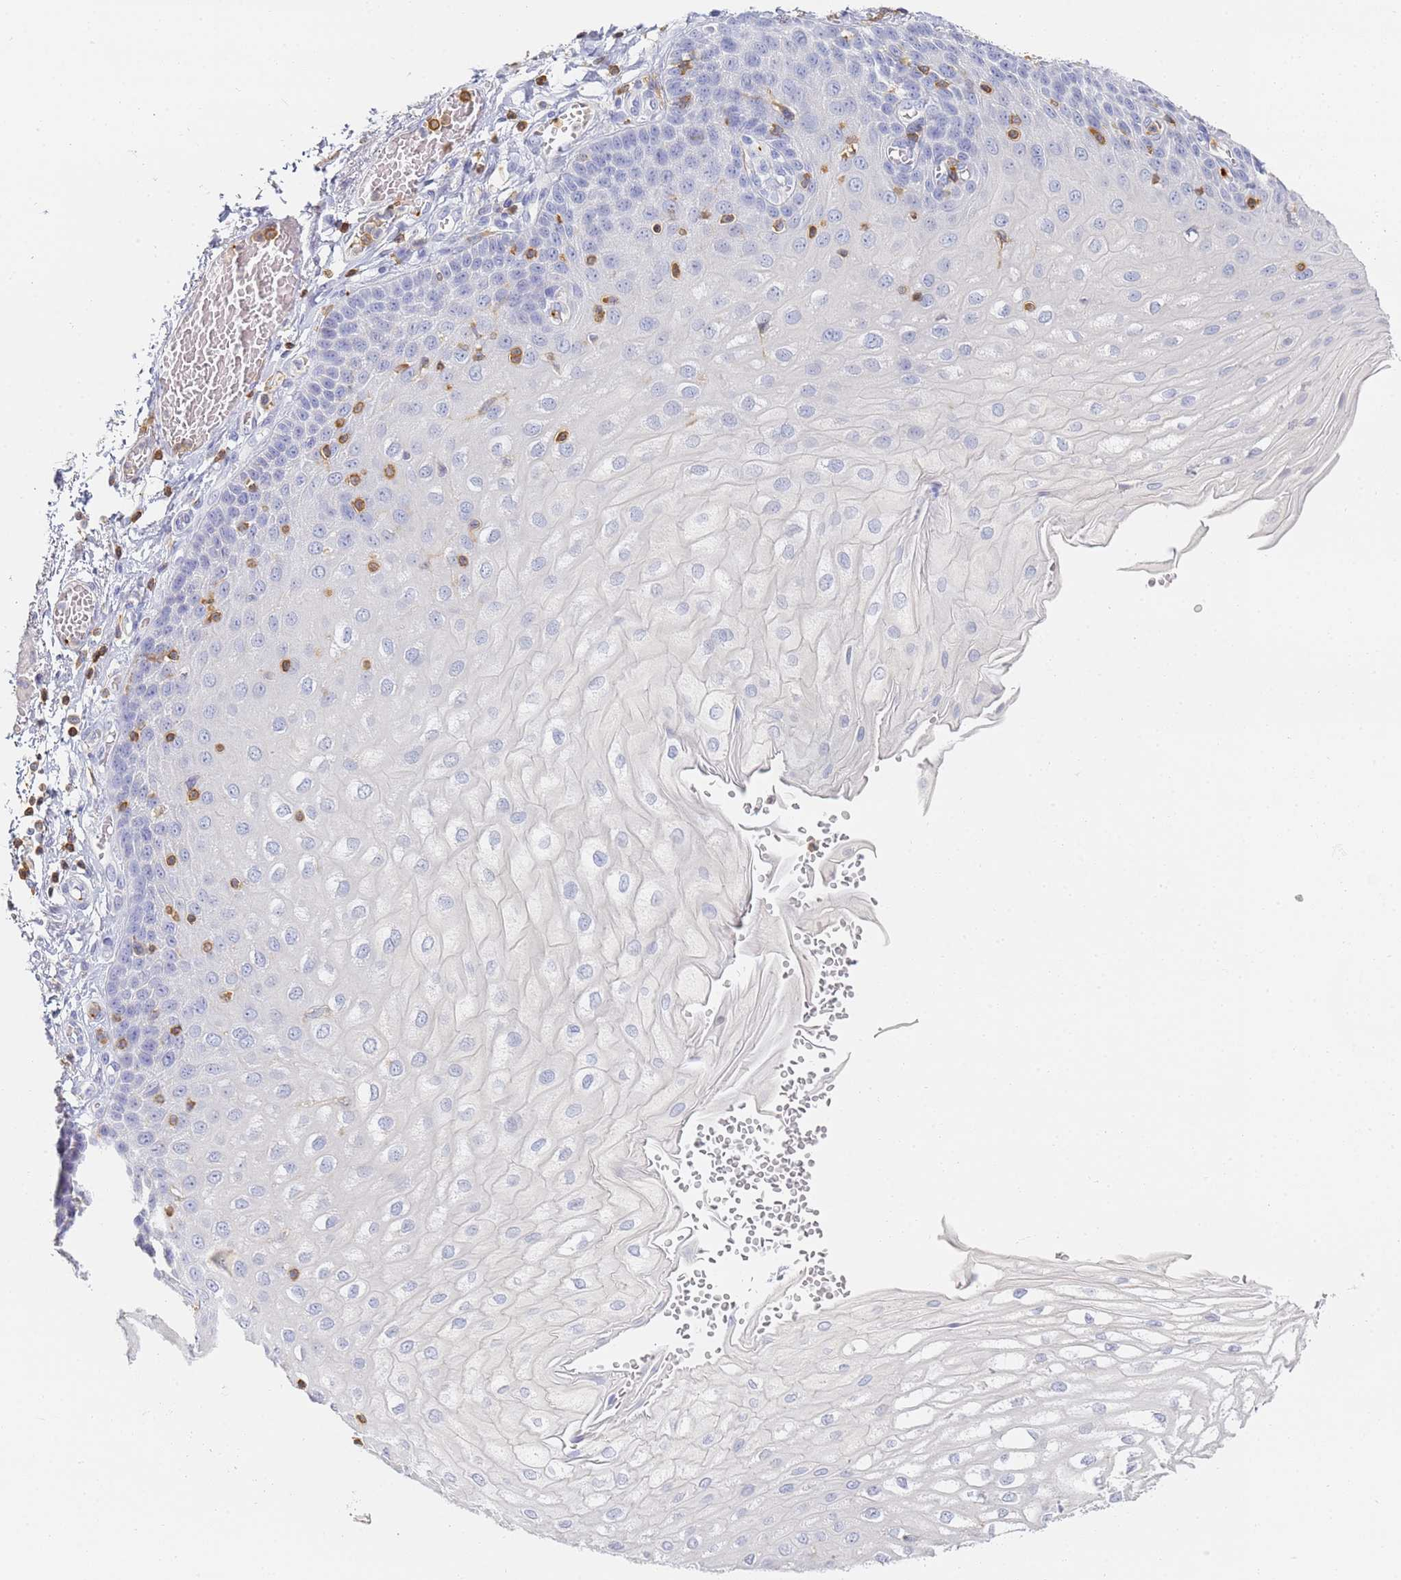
{"staining": {"intensity": "negative", "quantity": "none", "location": "none"}, "tissue": "esophagus", "cell_type": "Squamous epithelial cells", "image_type": "normal", "snomed": [{"axis": "morphology", "description": "Normal tissue, NOS"}, {"axis": "topography", "description": "Esophagus"}], "caption": "A high-resolution histopathology image shows immunohistochemistry (IHC) staining of normal esophagus, which reveals no significant staining in squamous epithelial cells.", "gene": "BIN2", "patient": {"sex": "male", "age": 81}}